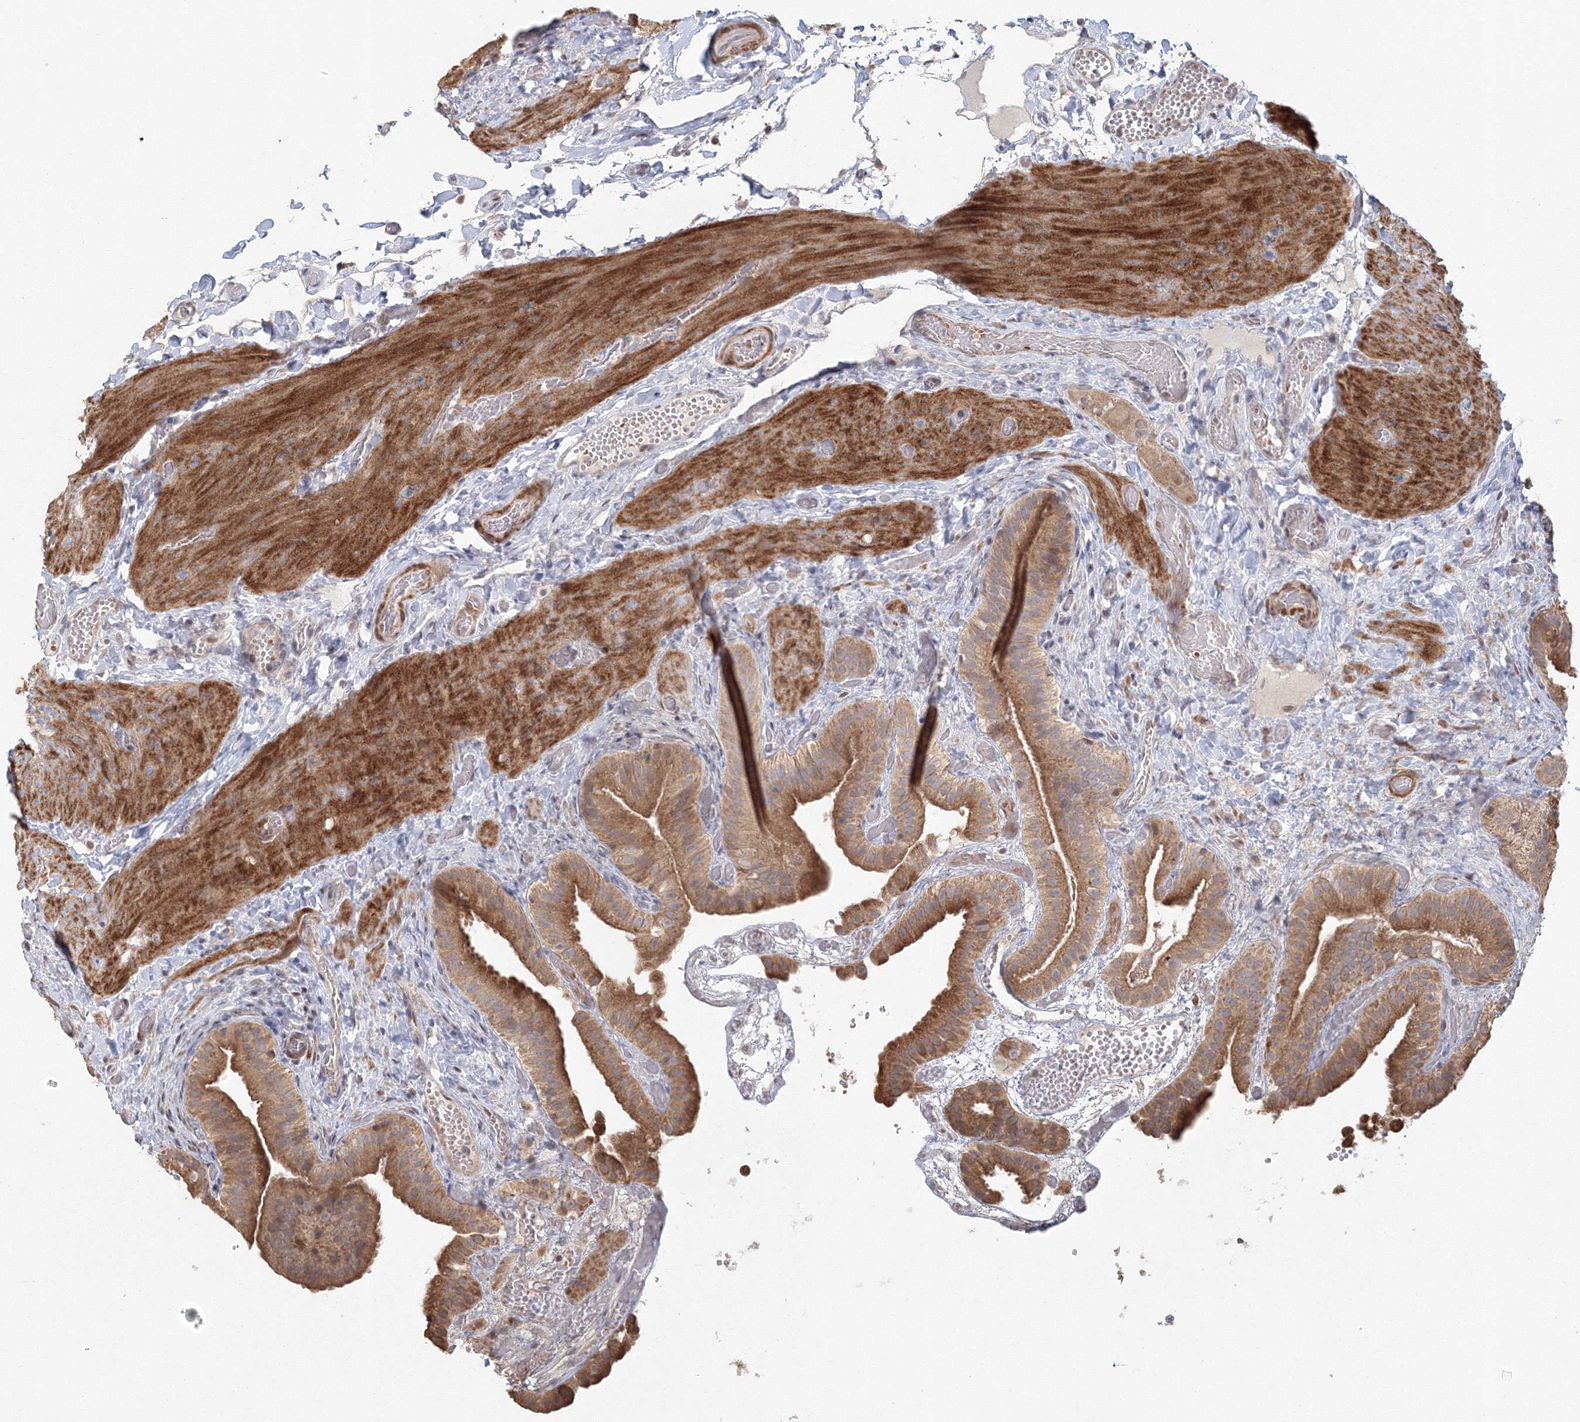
{"staining": {"intensity": "moderate", "quantity": ">75%", "location": "cytoplasmic/membranous"}, "tissue": "gallbladder", "cell_type": "Glandular cells", "image_type": "normal", "snomed": [{"axis": "morphology", "description": "Normal tissue, NOS"}, {"axis": "topography", "description": "Gallbladder"}], "caption": "A medium amount of moderate cytoplasmic/membranous positivity is identified in about >75% of glandular cells in unremarkable gallbladder.", "gene": "TACC2", "patient": {"sex": "female", "age": 64}}